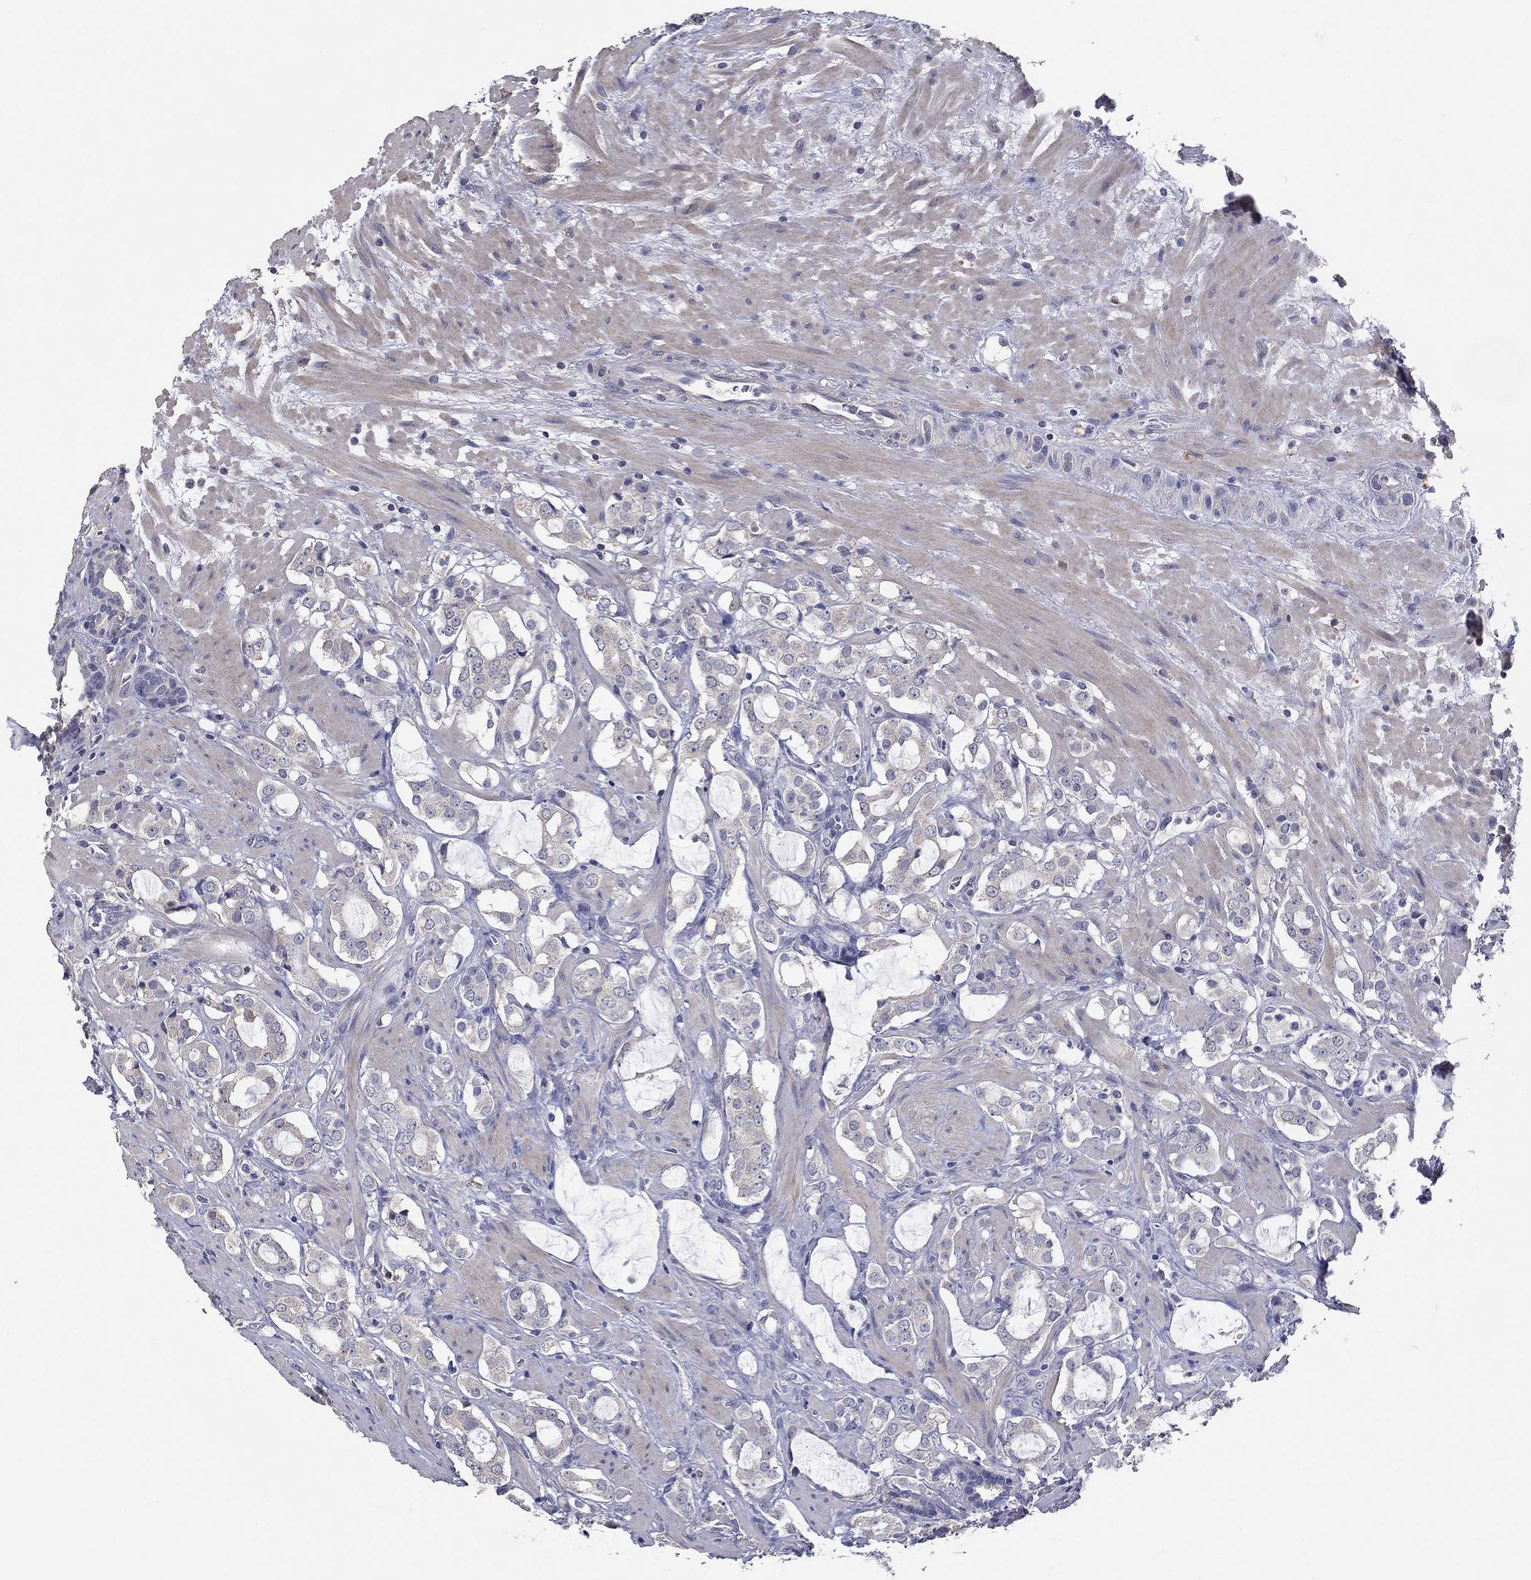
{"staining": {"intensity": "negative", "quantity": "none", "location": "none"}, "tissue": "prostate cancer", "cell_type": "Tumor cells", "image_type": "cancer", "snomed": [{"axis": "morphology", "description": "Adenocarcinoma, NOS"}, {"axis": "topography", "description": "Prostate"}], "caption": "Immunohistochemistry (IHC) histopathology image of prostate cancer stained for a protein (brown), which displays no expression in tumor cells. The staining was performed using DAB (3,3'-diaminobenzidine) to visualize the protein expression in brown, while the nuclei were stained in blue with hematoxylin (Magnification: 20x).", "gene": "DOCK3", "patient": {"sex": "male", "age": 66}}